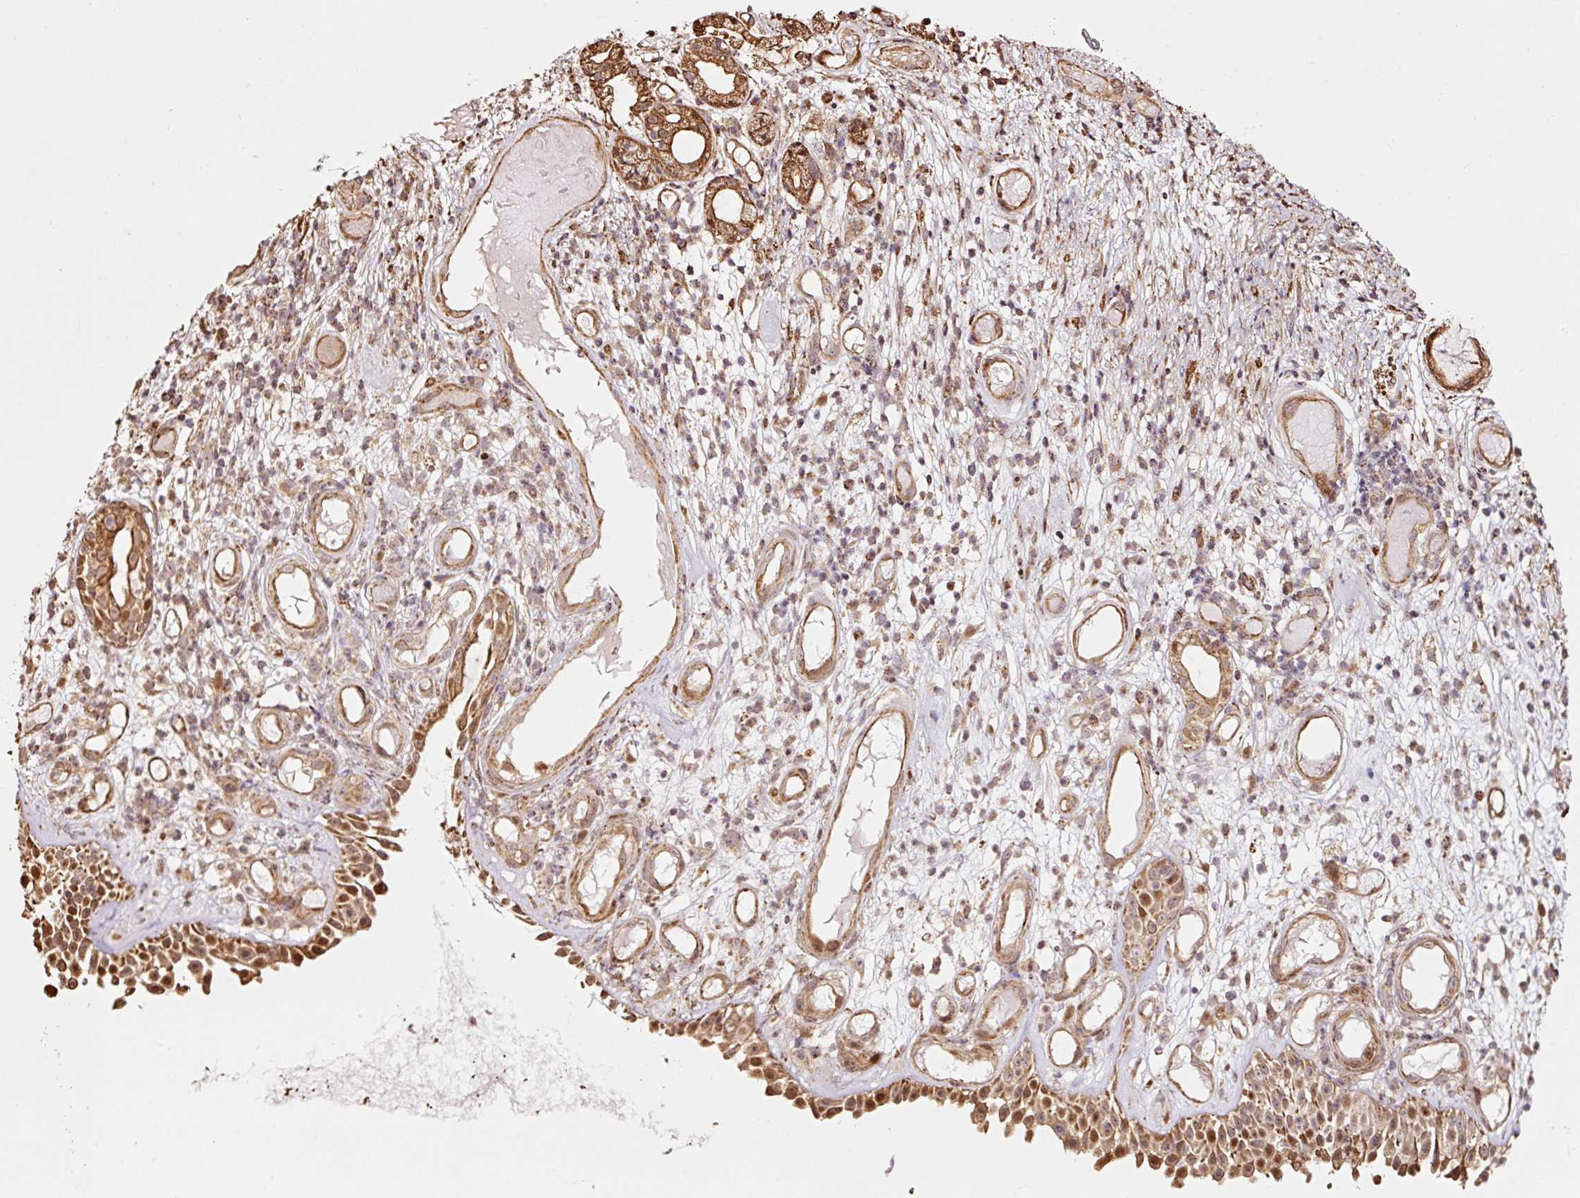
{"staining": {"intensity": "strong", "quantity": "25%-75%", "location": "cytoplasmic/membranous"}, "tissue": "nasopharynx", "cell_type": "Respiratory epithelial cells", "image_type": "normal", "snomed": [{"axis": "morphology", "description": "Normal tissue, NOS"}, {"axis": "morphology", "description": "Inflammation, NOS"}, {"axis": "topography", "description": "Nasopharynx"}], "caption": "High-magnification brightfield microscopy of normal nasopharynx stained with DAB (3,3'-diaminobenzidine) (brown) and counterstained with hematoxylin (blue). respiratory epithelial cells exhibit strong cytoplasmic/membranous staining is seen in approximately25%-75% of cells. (DAB IHC with brightfield microscopy, high magnification).", "gene": "ETF1", "patient": {"sex": "male", "age": 54}}